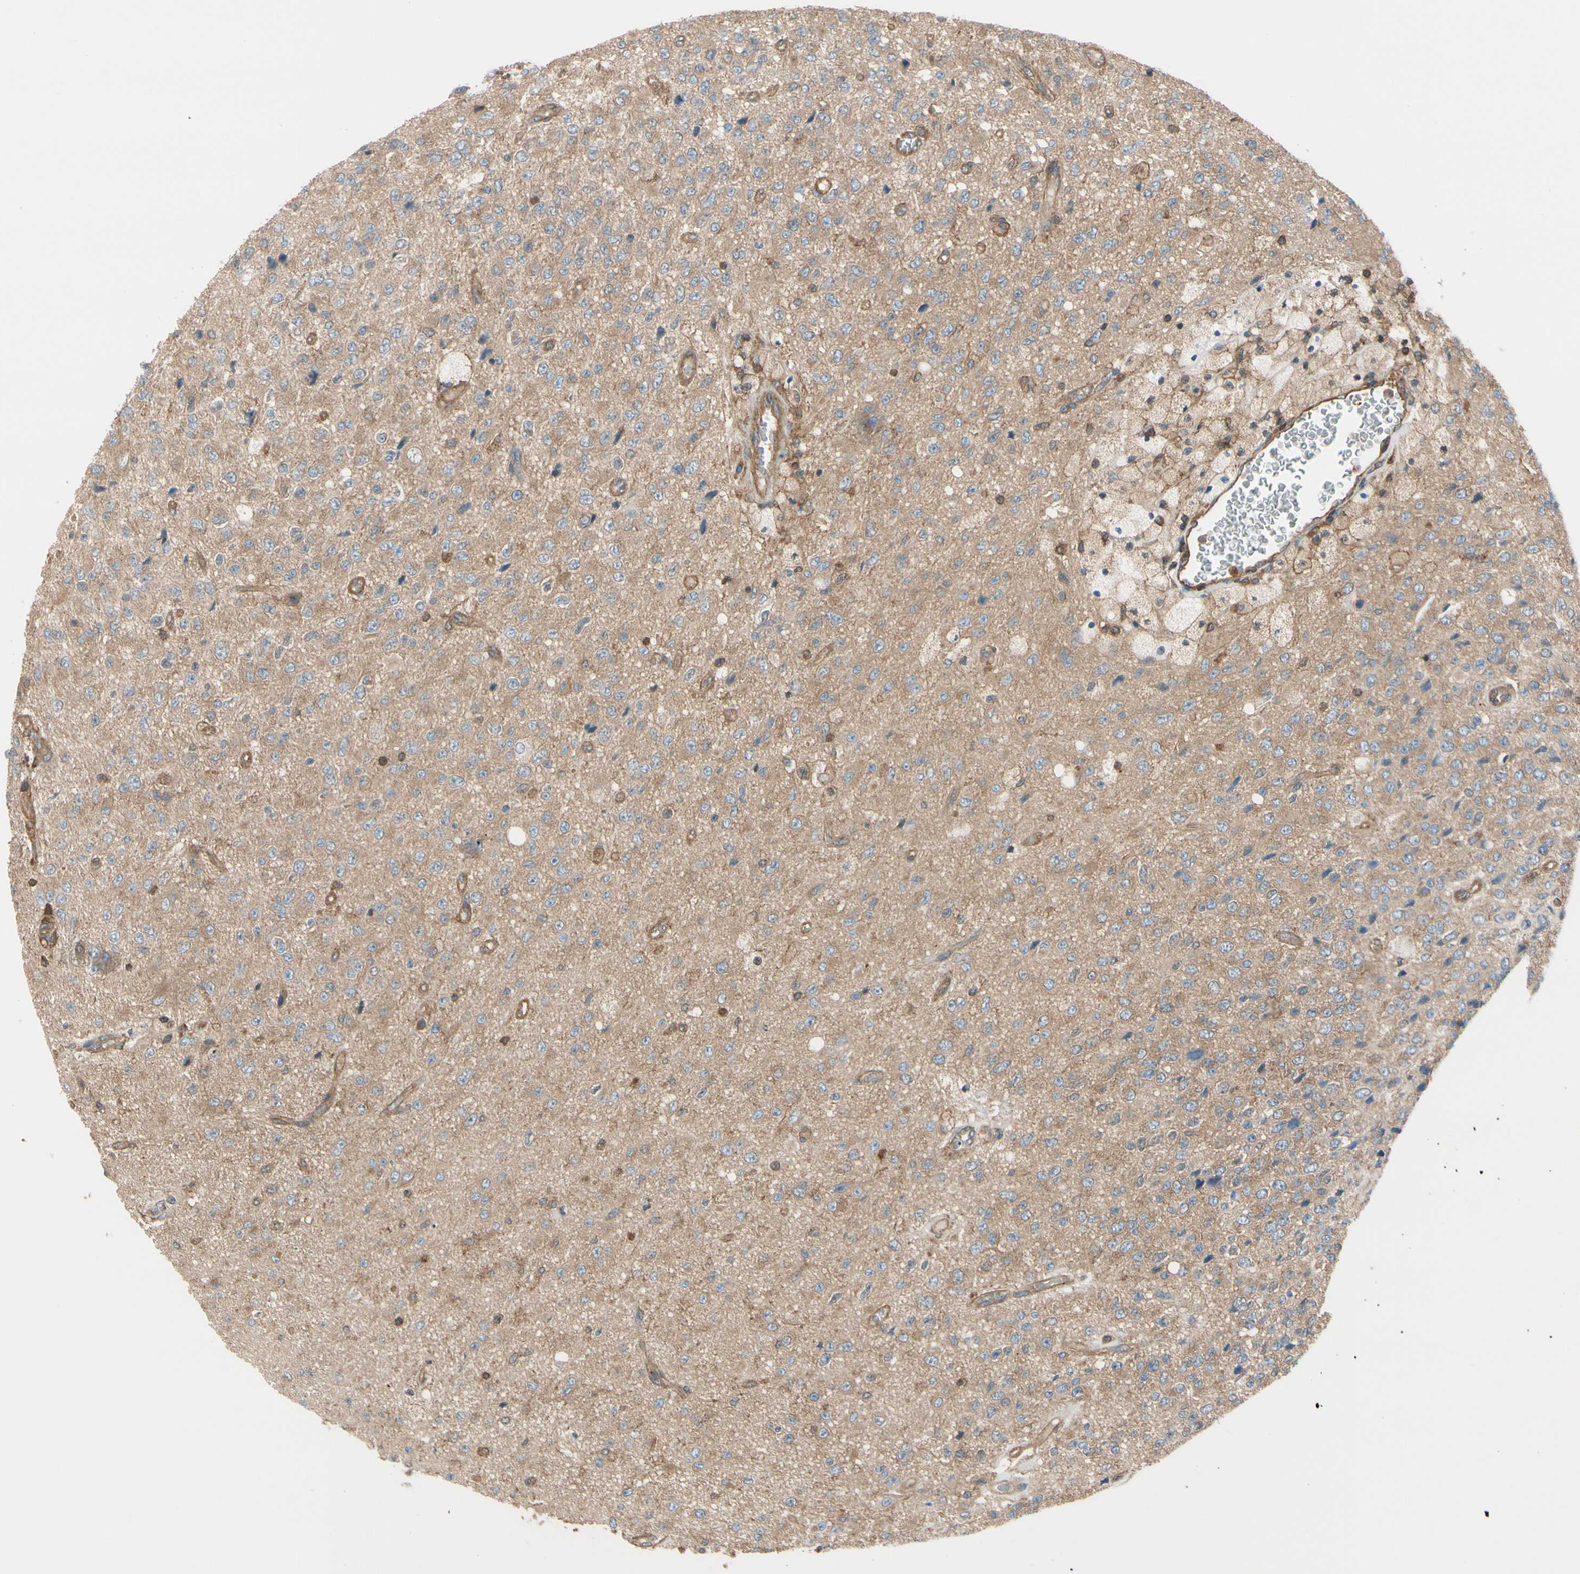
{"staining": {"intensity": "moderate", "quantity": "25%-75%", "location": "cytoplasmic/membranous"}, "tissue": "glioma", "cell_type": "Tumor cells", "image_type": "cancer", "snomed": [{"axis": "morphology", "description": "Glioma, malignant, High grade"}, {"axis": "topography", "description": "pancreas cauda"}], "caption": "Tumor cells display medium levels of moderate cytoplasmic/membranous positivity in approximately 25%-75% of cells in human malignant glioma (high-grade). Ihc stains the protein in brown and the nuclei are stained blue.", "gene": "EPS15", "patient": {"sex": "male", "age": 60}}